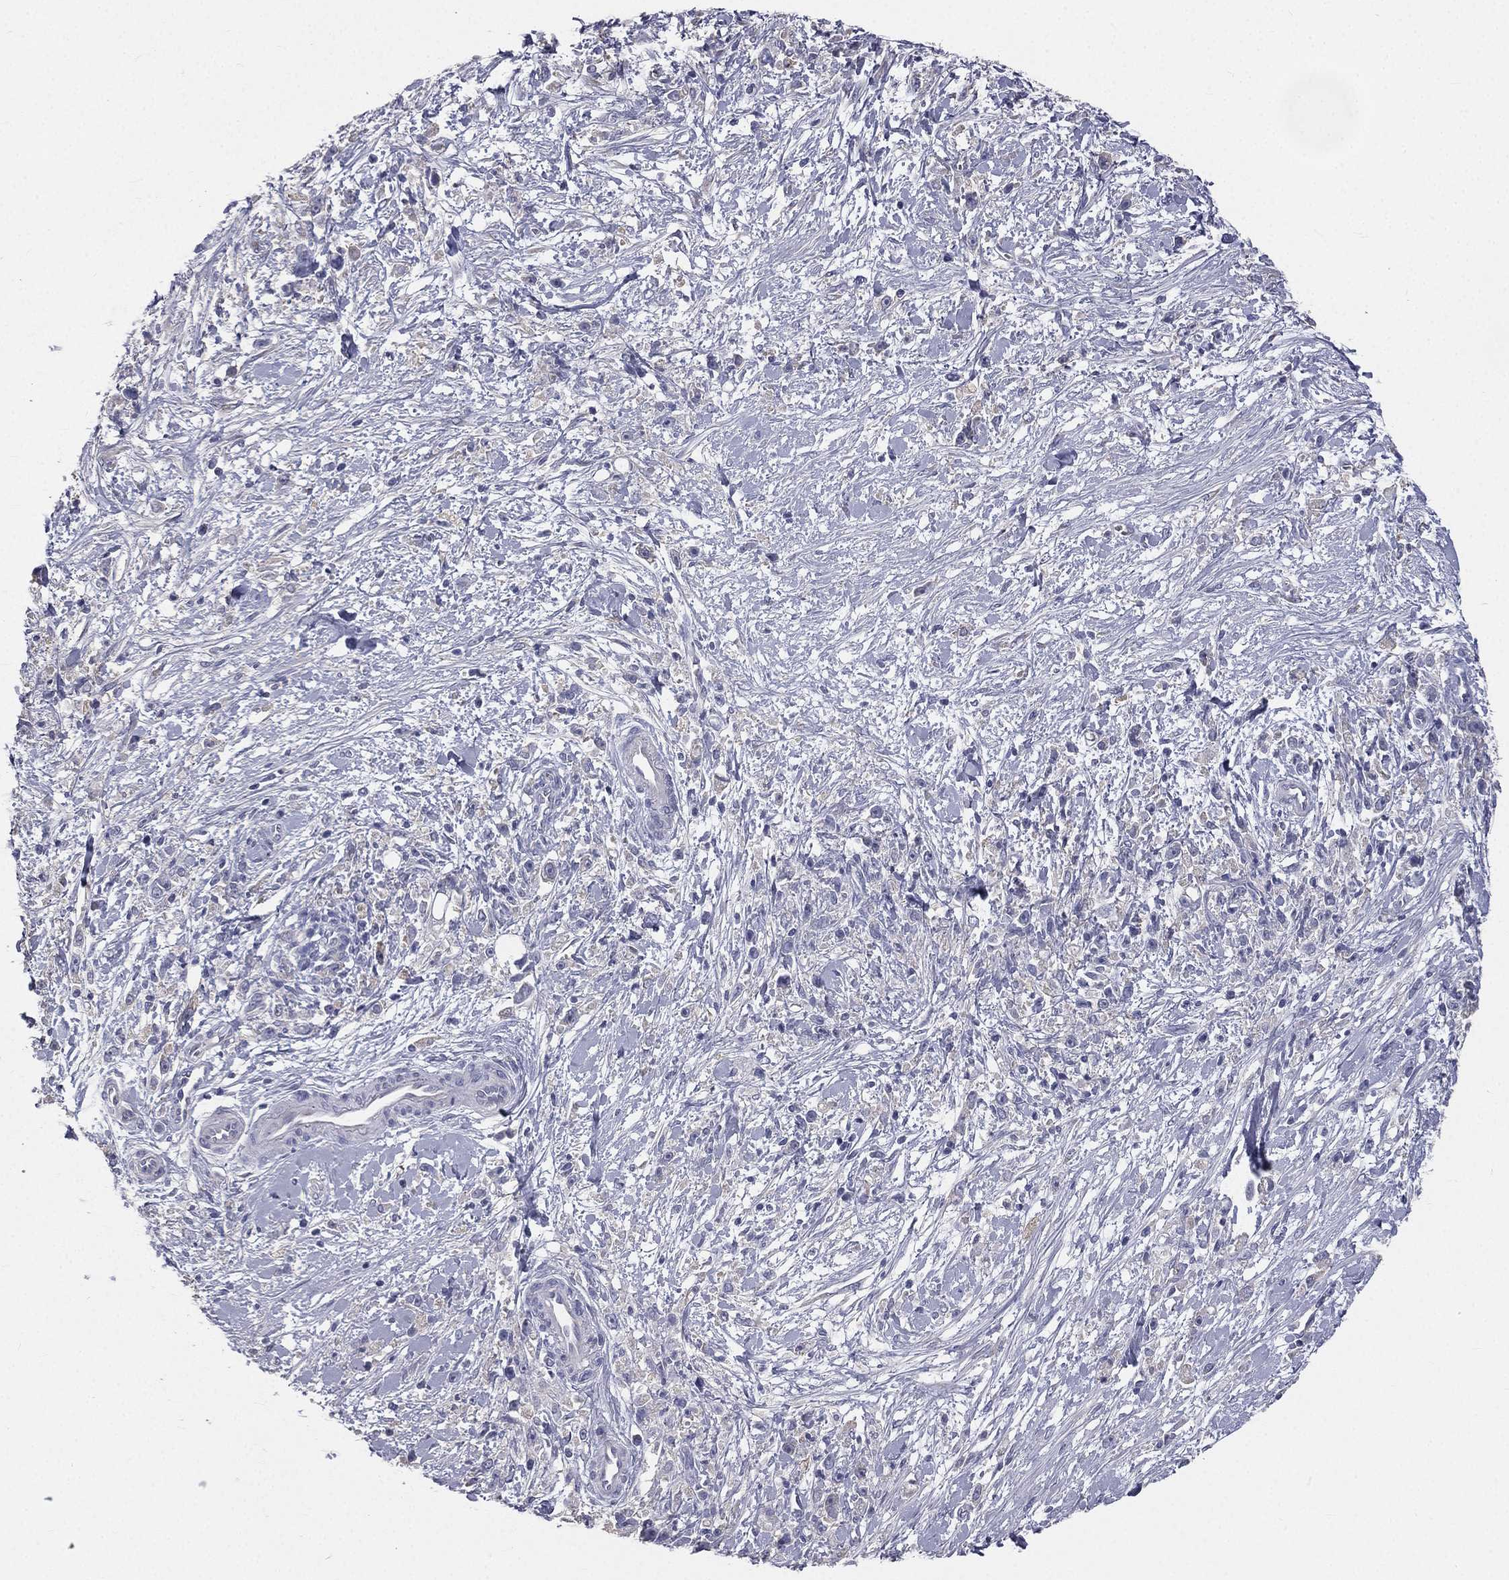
{"staining": {"intensity": "negative", "quantity": "none", "location": "none"}, "tissue": "stomach cancer", "cell_type": "Tumor cells", "image_type": "cancer", "snomed": [{"axis": "morphology", "description": "Adenocarcinoma, NOS"}, {"axis": "topography", "description": "Stomach"}], "caption": "This is an IHC image of human stomach adenocarcinoma. There is no expression in tumor cells.", "gene": "MUC13", "patient": {"sex": "female", "age": 59}}